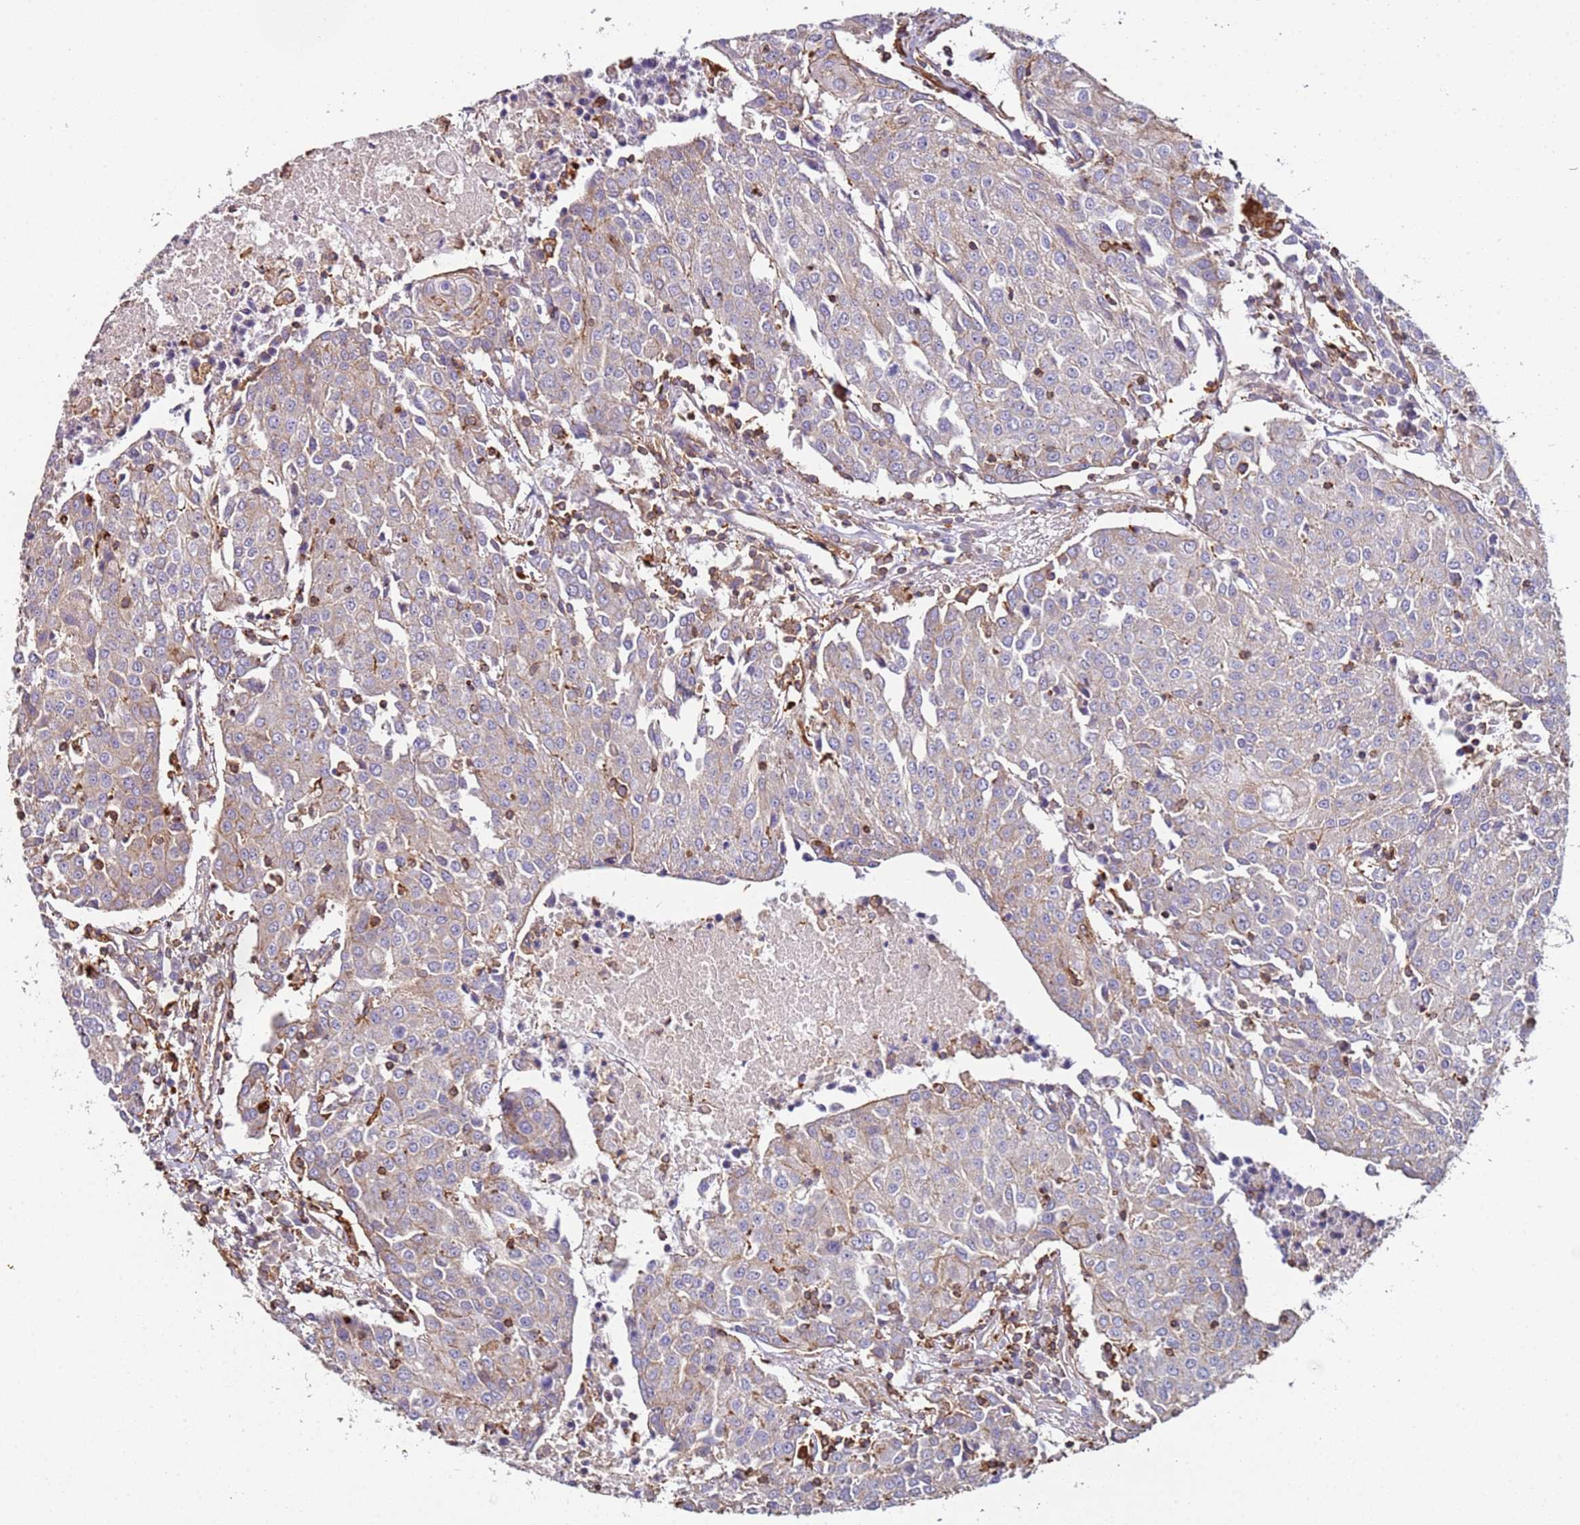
{"staining": {"intensity": "negative", "quantity": "none", "location": "none"}, "tissue": "urothelial cancer", "cell_type": "Tumor cells", "image_type": "cancer", "snomed": [{"axis": "morphology", "description": "Urothelial carcinoma, High grade"}, {"axis": "topography", "description": "Urinary bladder"}], "caption": "IHC image of urothelial cancer stained for a protein (brown), which reveals no expression in tumor cells.", "gene": "CYP2U1", "patient": {"sex": "female", "age": 85}}